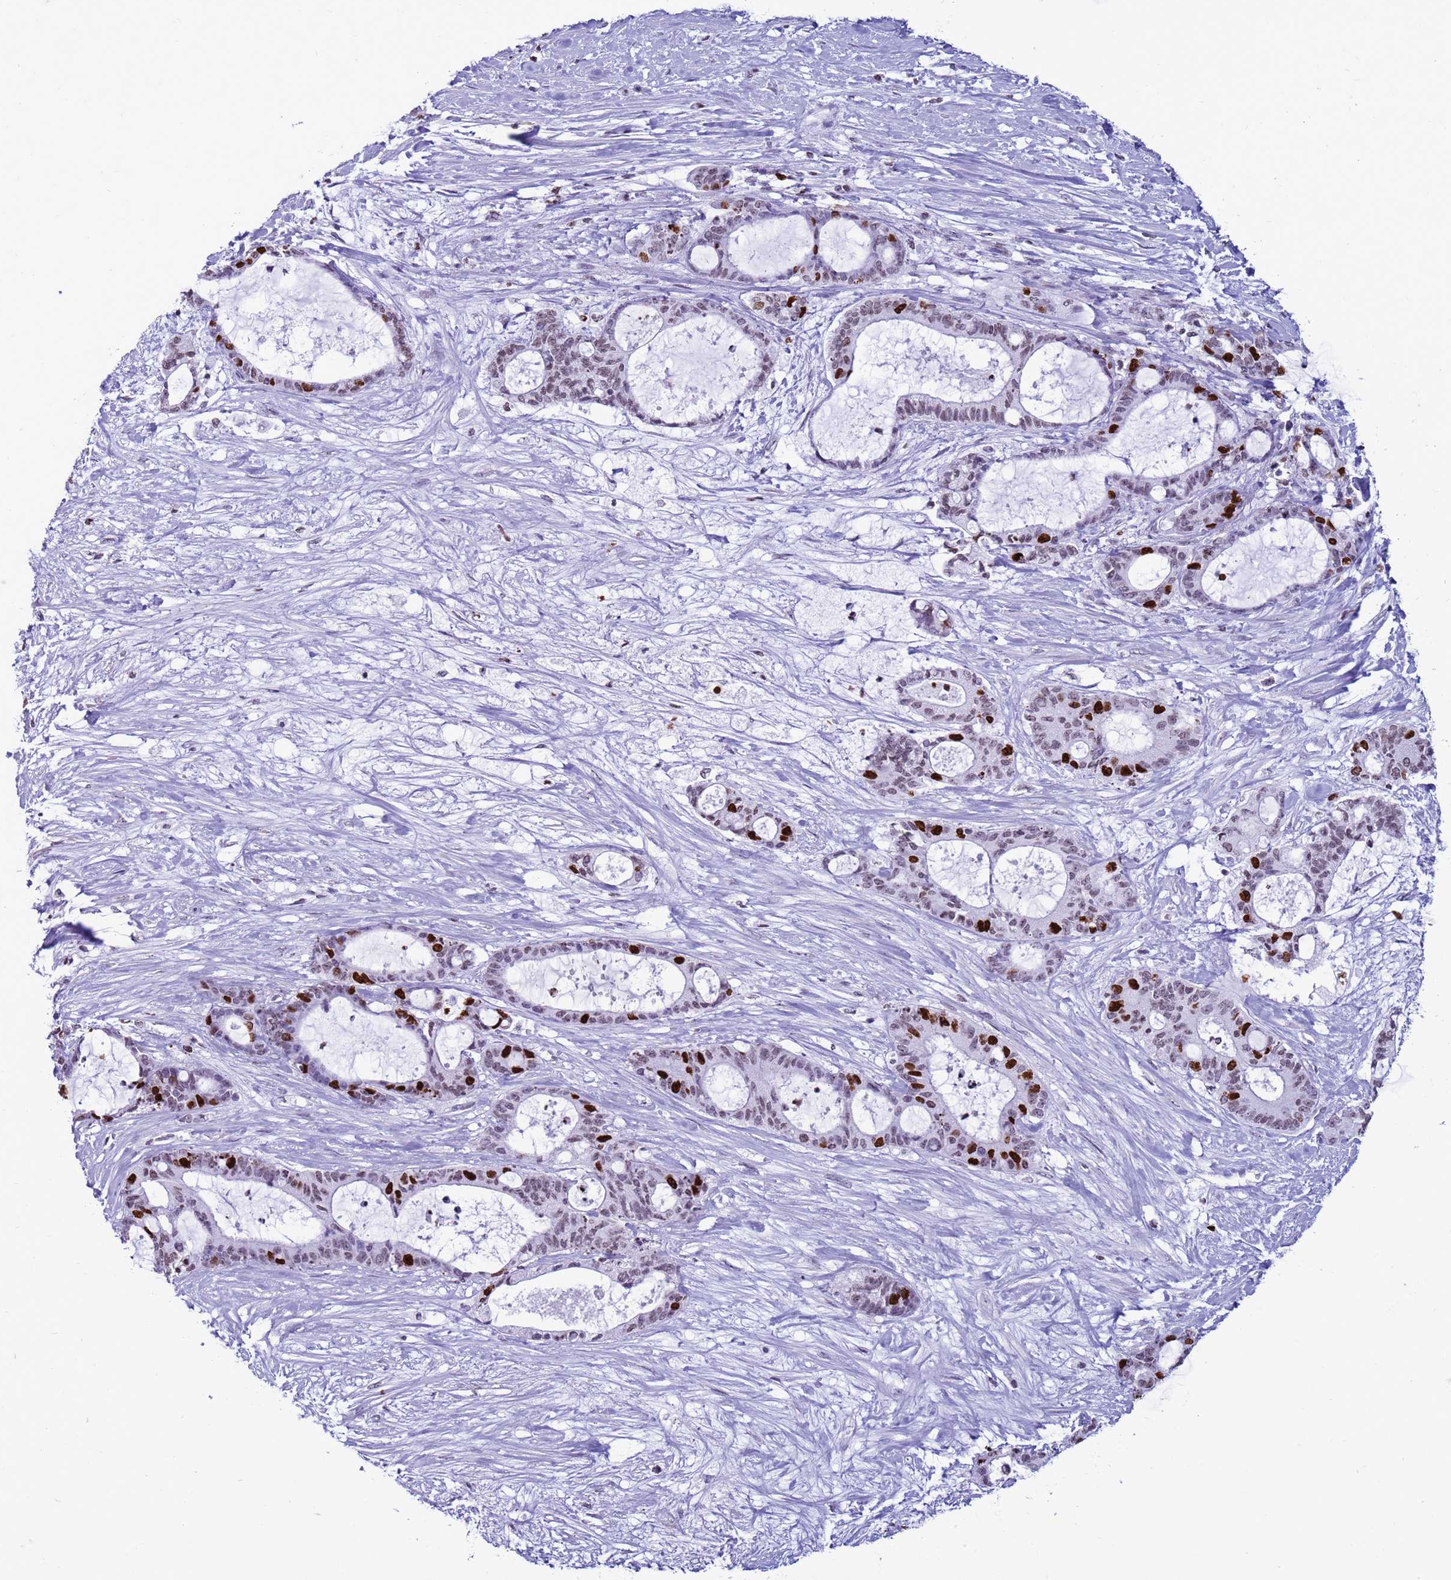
{"staining": {"intensity": "strong", "quantity": "25%-75%", "location": "nuclear"}, "tissue": "liver cancer", "cell_type": "Tumor cells", "image_type": "cancer", "snomed": [{"axis": "morphology", "description": "Normal tissue, NOS"}, {"axis": "morphology", "description": "Cholangiocarcinoma"}, {"axis": "topography", "description": "Liver"}, {"axis": "topography", "description": "Peripheral nerve tissue"}], "caption": "Immunohistochemistry (IHC) (DAB (3,3'-diaminobenzidine)) staining of human liver cancer demonstrates strong nuclear protein positivity in about 25%-75% of tumor cells.", "gene": "H4C8", "patient": {"sex": "female", "age": 73}}